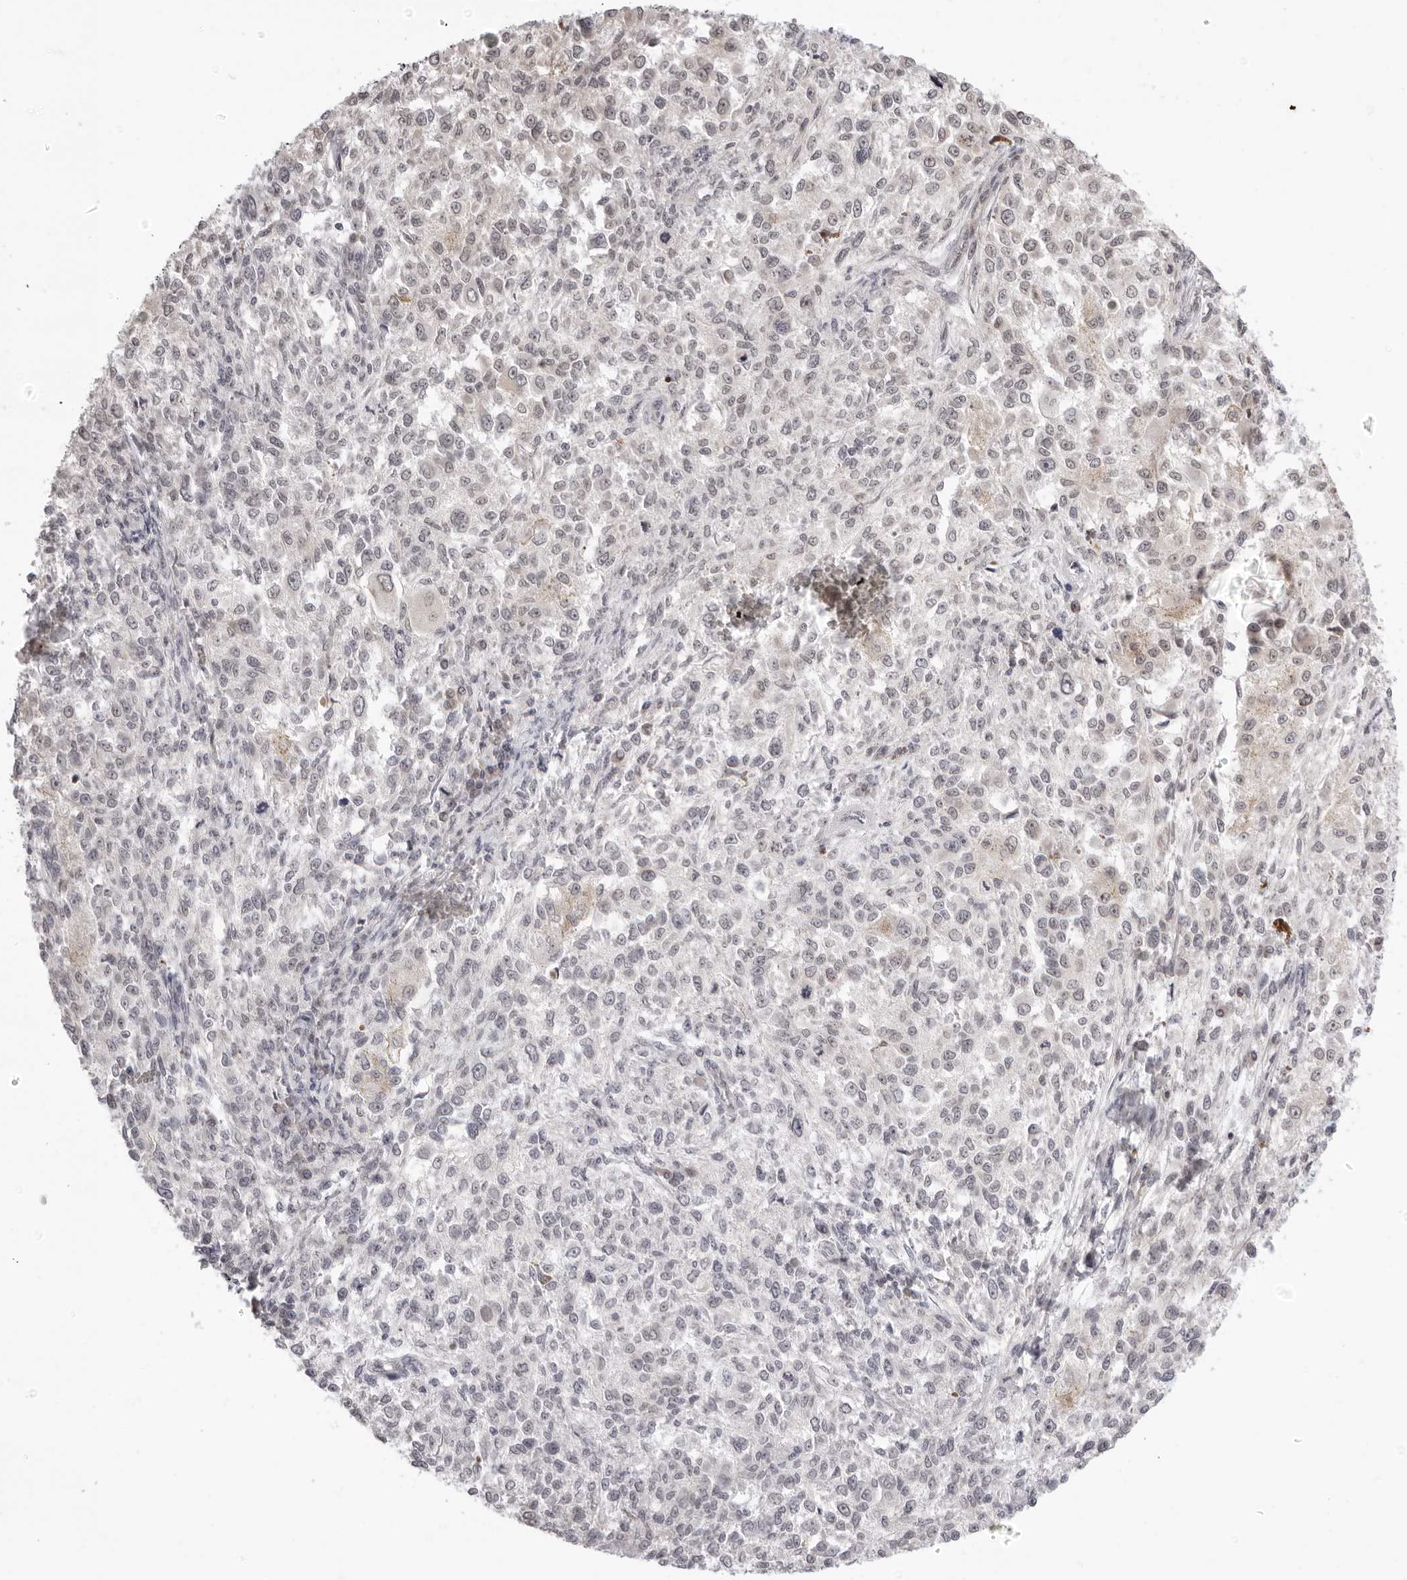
{"staining": {"intensity": "negative", "quantity": "none", "location": "none"}, "tissue": "melanoma", "cell_type": "Tumor cells", "image_type": "cancer", "snomed": [{"axis": "morphology", "description": "Necrosis, NOS"}, {"axis": "morphology", "description": "Malignant melanoma, NOS"}, {"axis": "topography", "description": "Skin"}], "caption": "This histopathology image is of malignant melanoma stained with immunohistochemistry (IHC) to label a protein in brown with the nuclei are counter-stained blue. There is no staining in tumor cells. (Stains: DAB (3,3'-diaminobenzidine) immunohistochemistry (IHC) with hematoxylin counter stain, Microscopy: brightfield microscopy at high magnification).", "gene": "FDPS", "patient": {"sex": "female", "age": 87}}